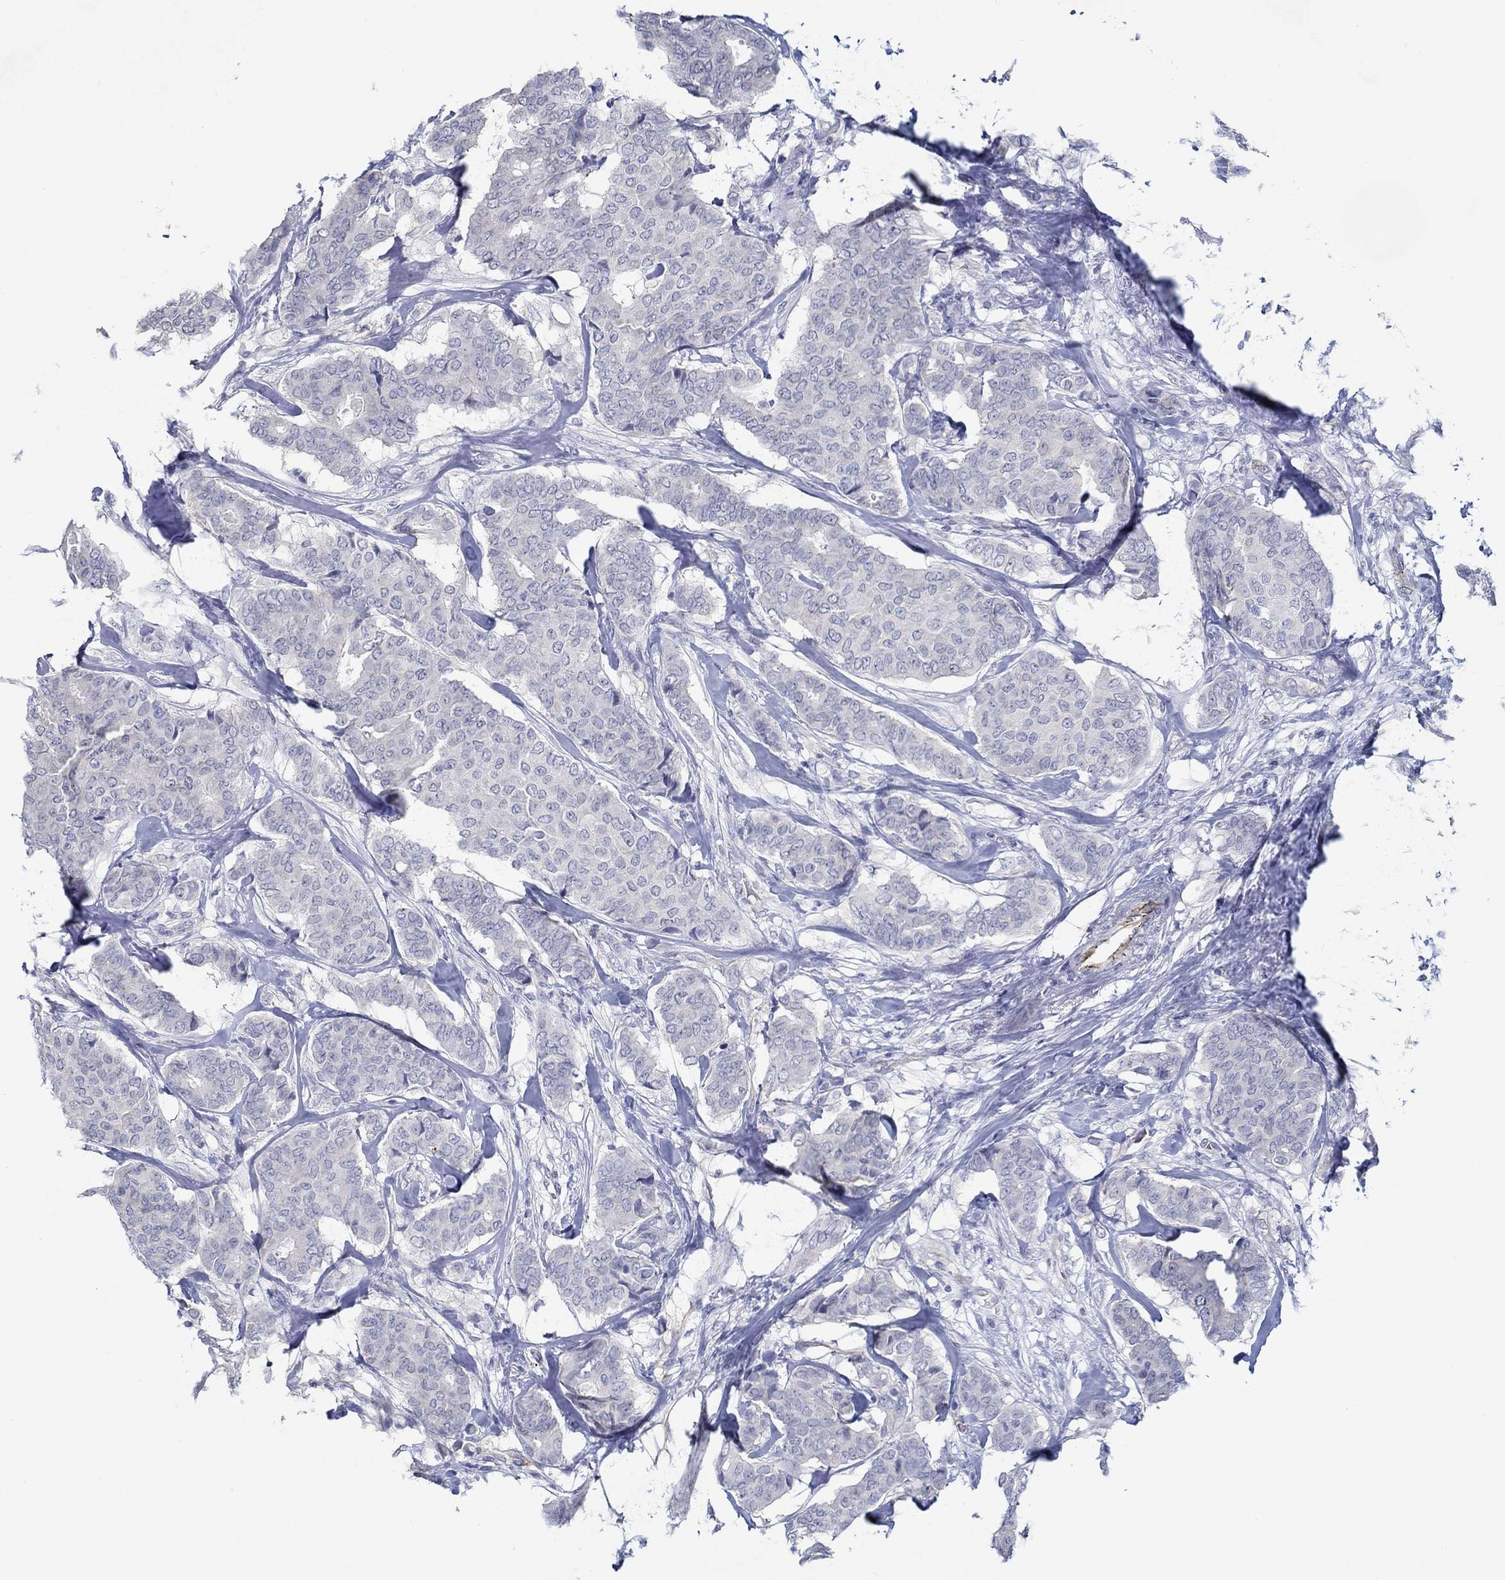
{"staining": {"intensity": "negative", "quantity": "none", "location": "none"}, "tissue": "breast cancer", "cell_type": "Tumor cells", "image_type": "cancer", "snomed": [{"axis": "morphology", "description": "Duct carcinoma"}, {"axis": "topography", "description": "Breast"}], "caption": "Protein analysis of breast cancer (infiltrating ductal carcinoma) demonstrates no significant staining in tumor cells.", "gene": "GJA5", "patient": {"sex": "female", "age": 75}}